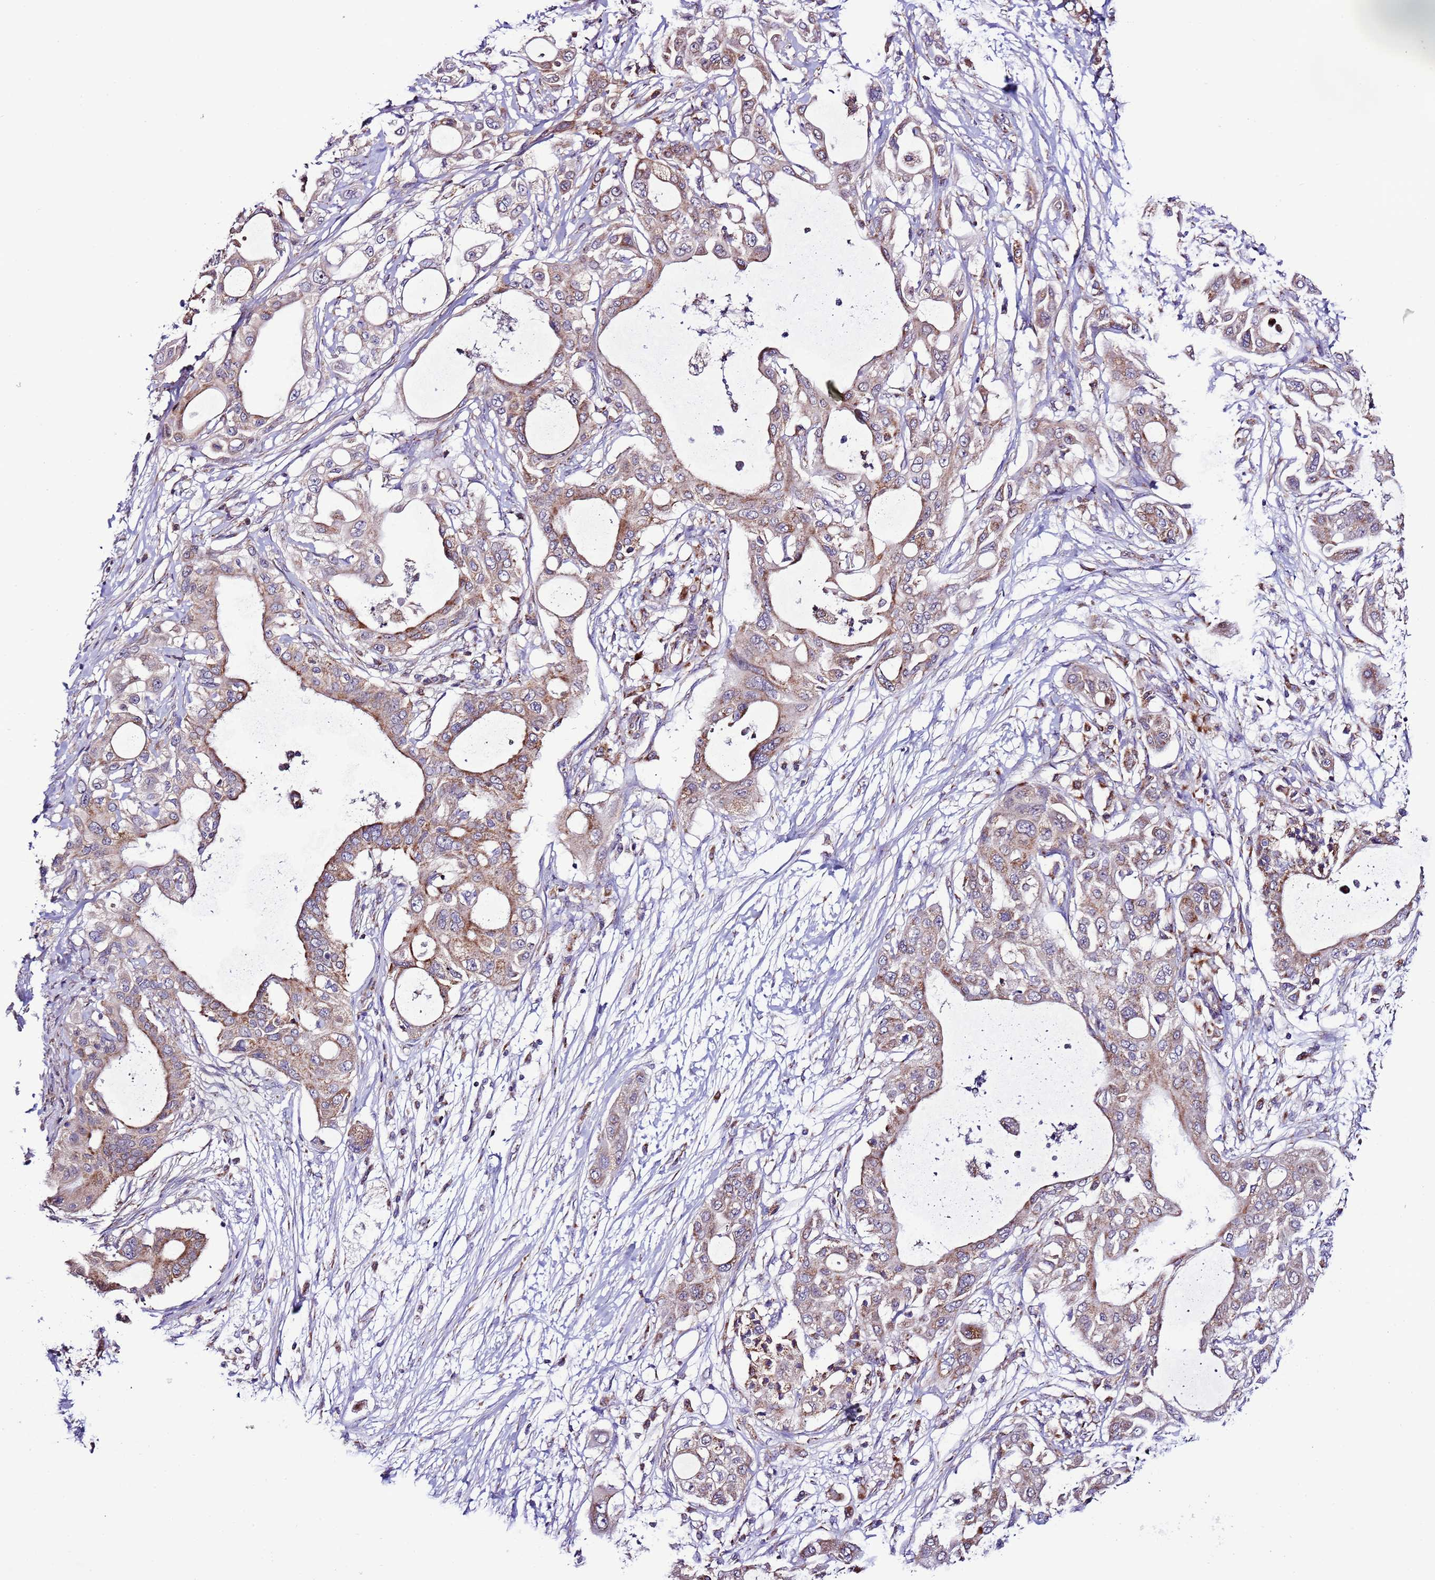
{"staining": {"intensity": "moderate", "quantity": ">75%", "location": "cytoplasmic/membranous"}, "tissue": "pancreatic cancer", "cell_type": "Tumor cells", "image_type": "cancer", "snomed": [{"axis": "morphology", "description": "Adenocarcinoma, NOS"}, {"axis": "topography", "description": "Pancreas"}], "caption": "Protein expression analysis of human pancreatic cancer (adenocarcinoma) reveals moderate cytoplasmic/membranous expression in about >75% of tumor cells.", "gene": "UEVLD", "patient": {"sex": "male", "age": 68}}